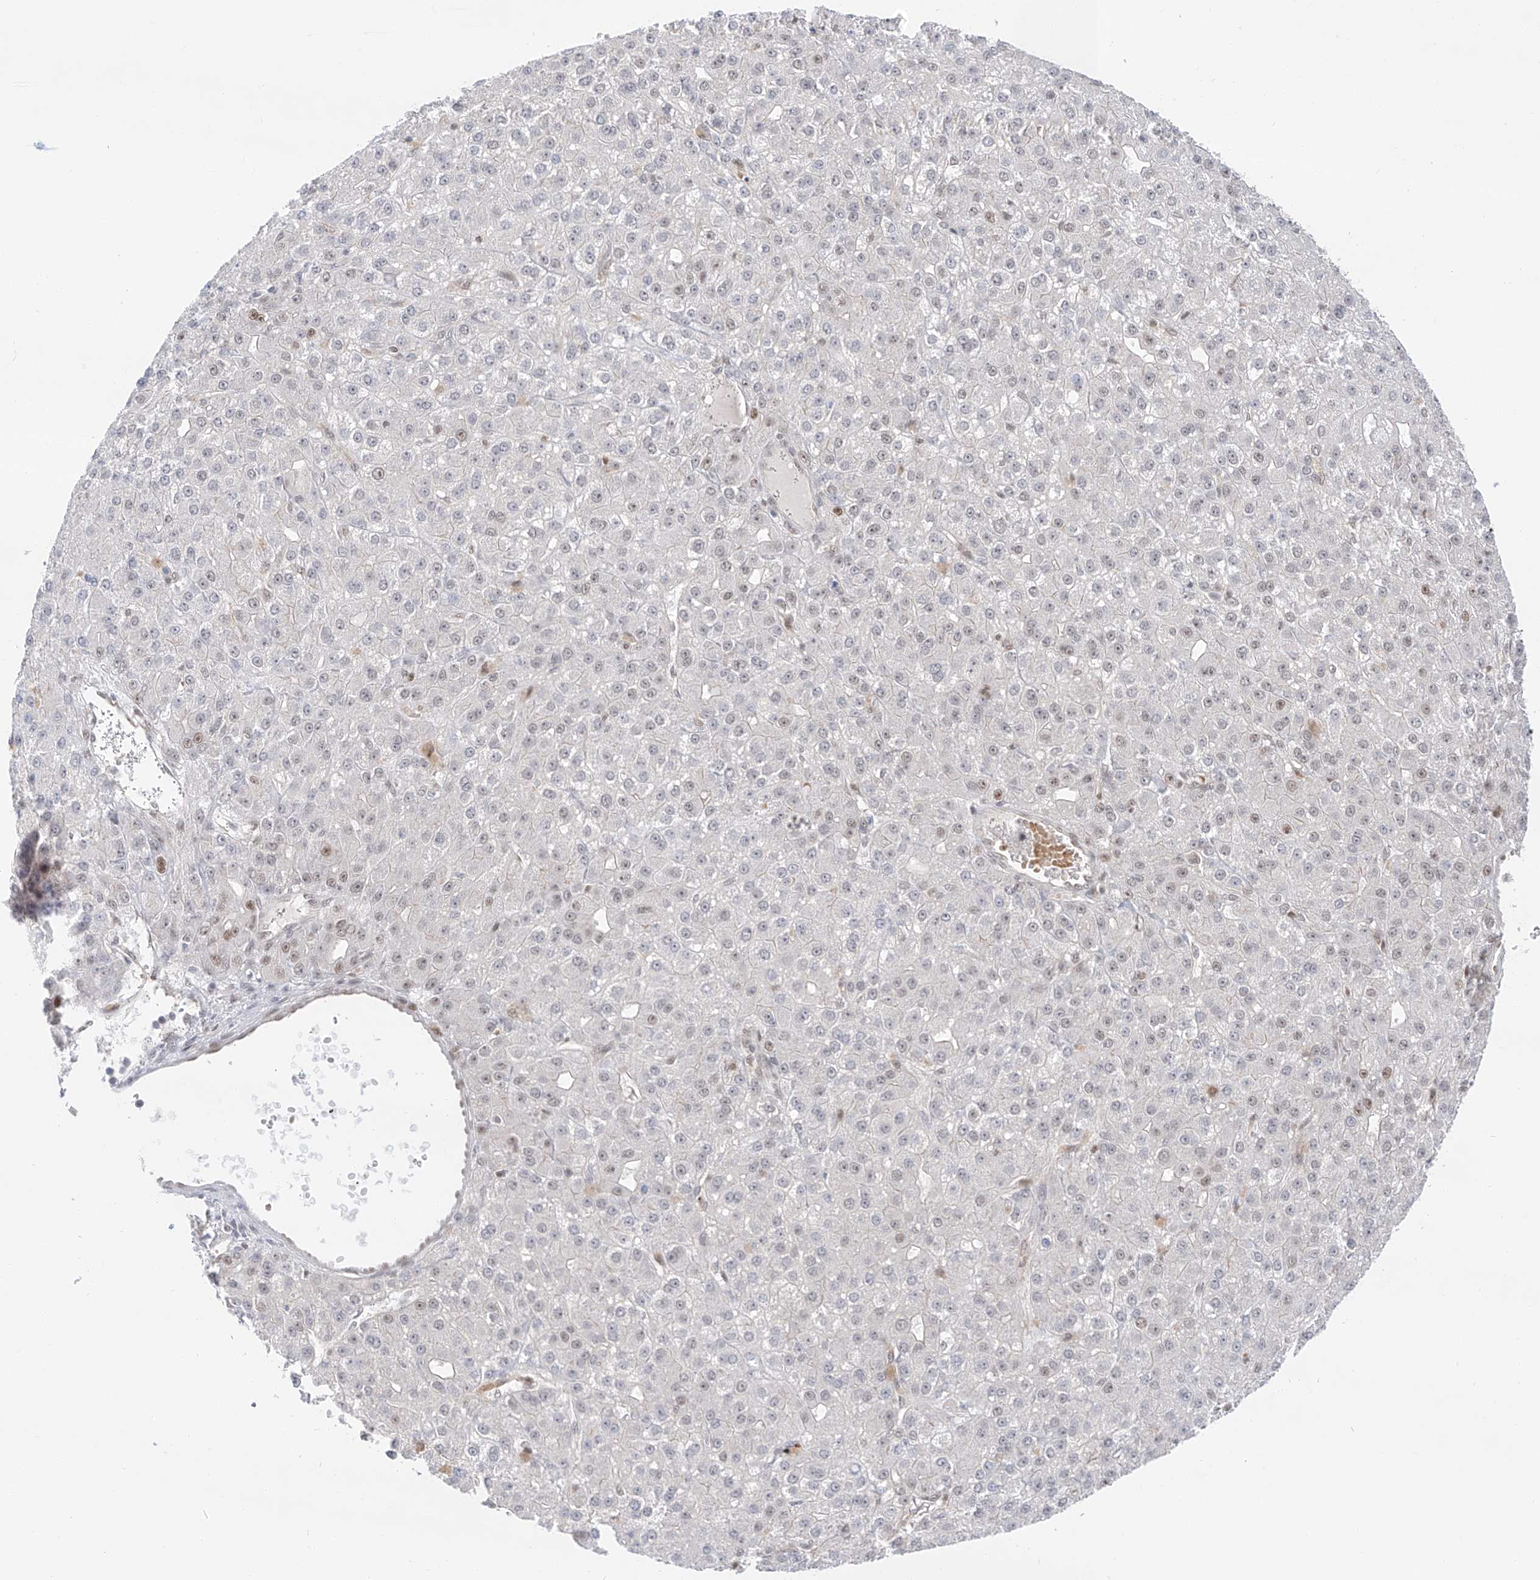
{"staining": {"intensity": "weak", "quantity": "<25%", "location": "nuclear"}, "tissue": "liver cancer", "cell_type": "Tumor cells", "image_type": "cancer", "snomed": [{"axis": "morphology", "description": "Carcinoma, Hepatocellular, NOS"}, {"axis": "topography", "description": "Liver"}], "caption": "A high-resolution image shows immunohistochemistry (IHC) staining of liver cancer, which exhibits no significant expression in tumor cells. (DAB (3,3'-diaminobenzidine) immunohistochemistry (IHC) visualized using brightfield microscopy, high magnification).", "gene": "POGK", "patient": {"sex": "male", "age": 67}}